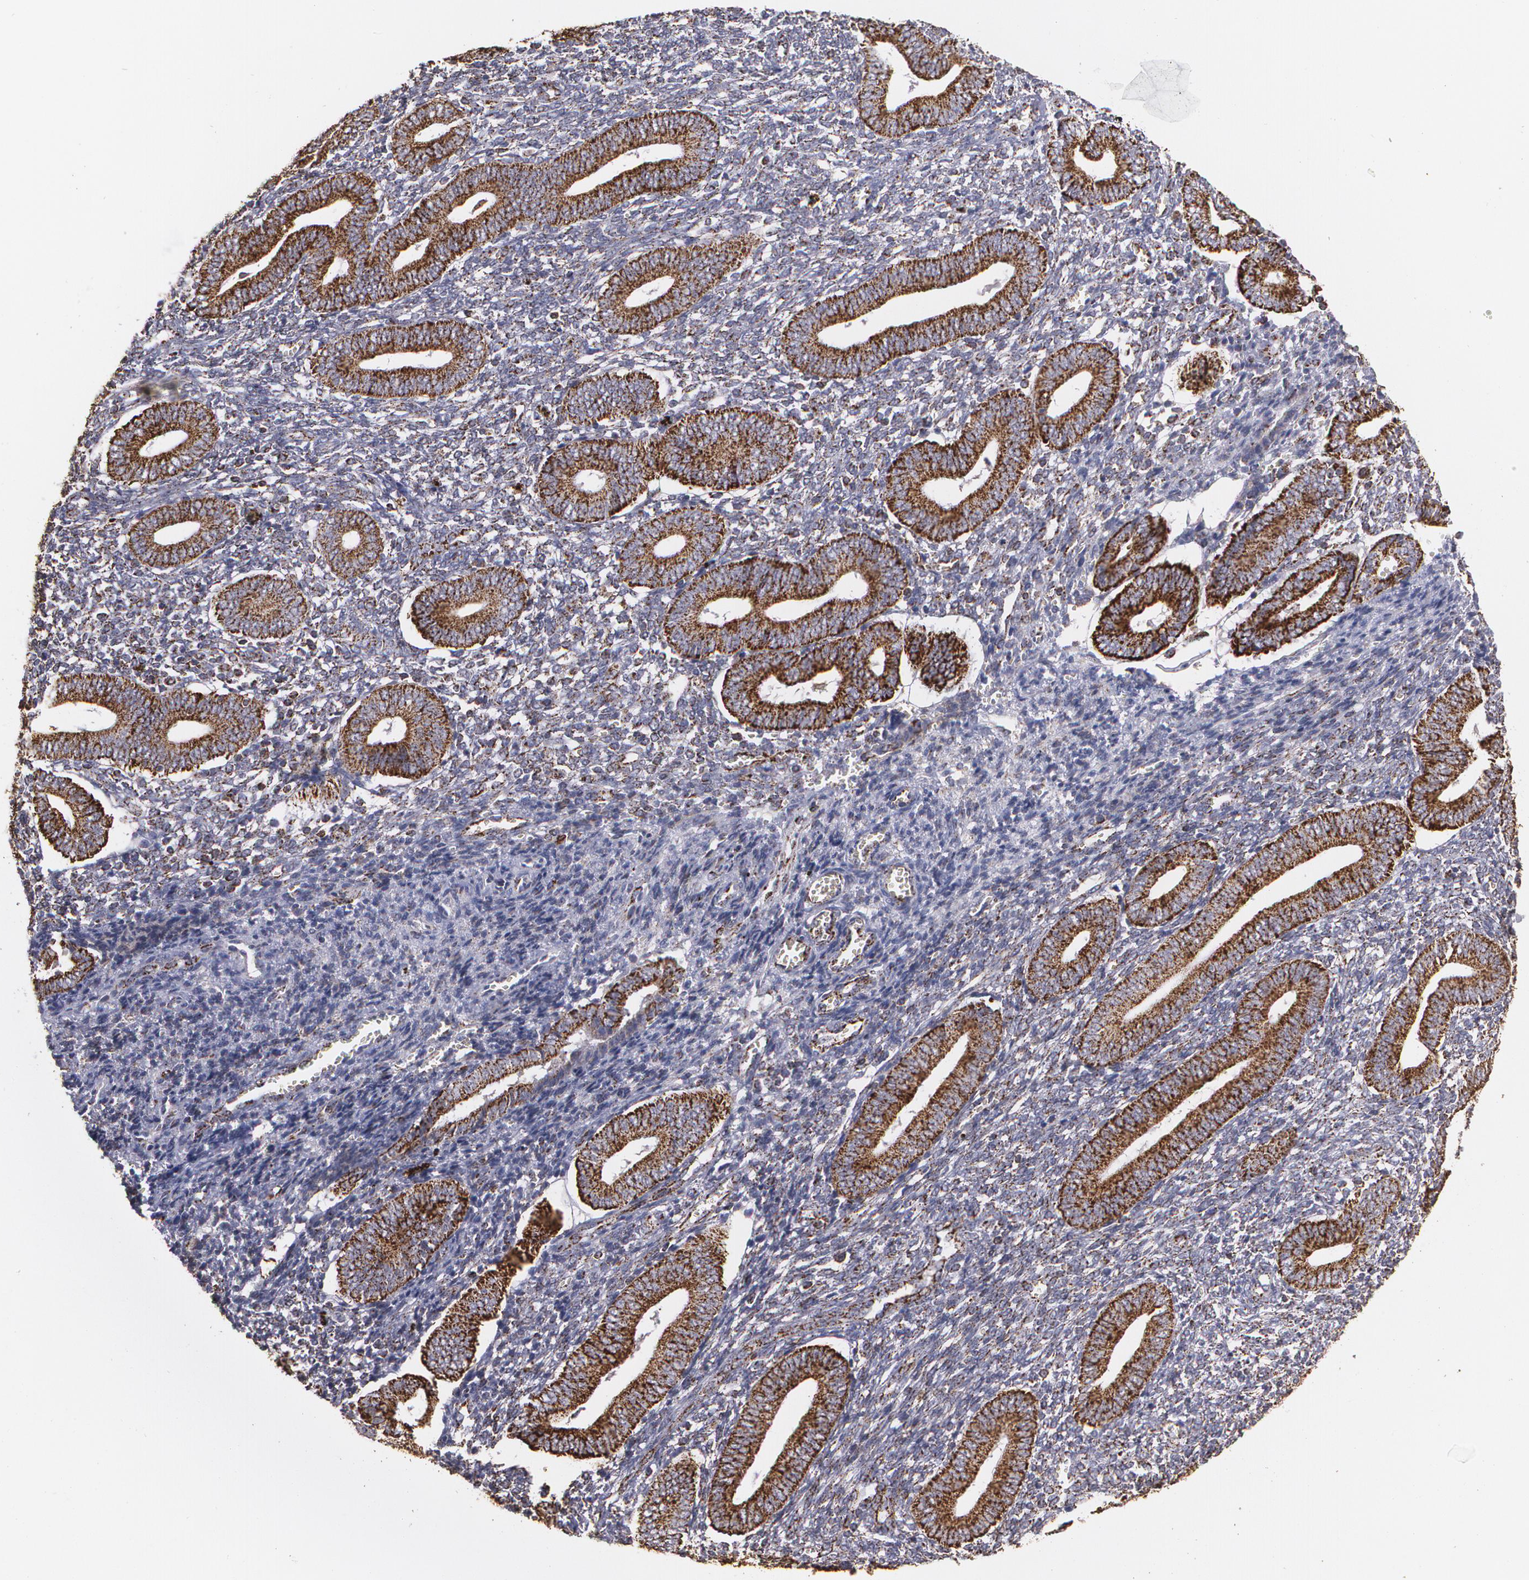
{"staining": {"intensity": "weak", "quantity": "<25%", "location": "cytoplasmic/membranous"}, "tissue": "endometrium", "cell_type": "Cells in endometrial stroma", "image_type": "normal", "snomed": [{"axis": "morphology", "description": "Normal tissue, NOS"}, {"axis": "topography", "description": "Uterus"}, {"axis": "topography", "description": "Endometrium"}], "caption": "An image of endometrium stained for a protein displays no brown staining in cells in endometrial stroma. Brightfield microscopy of immunohistochemistry (IHC) stained with DAB (brown) and hematoxylin (blue), captured at high magnification.", "gene": "HSPD1", "patient": {"sex": "female", "age": 33}}